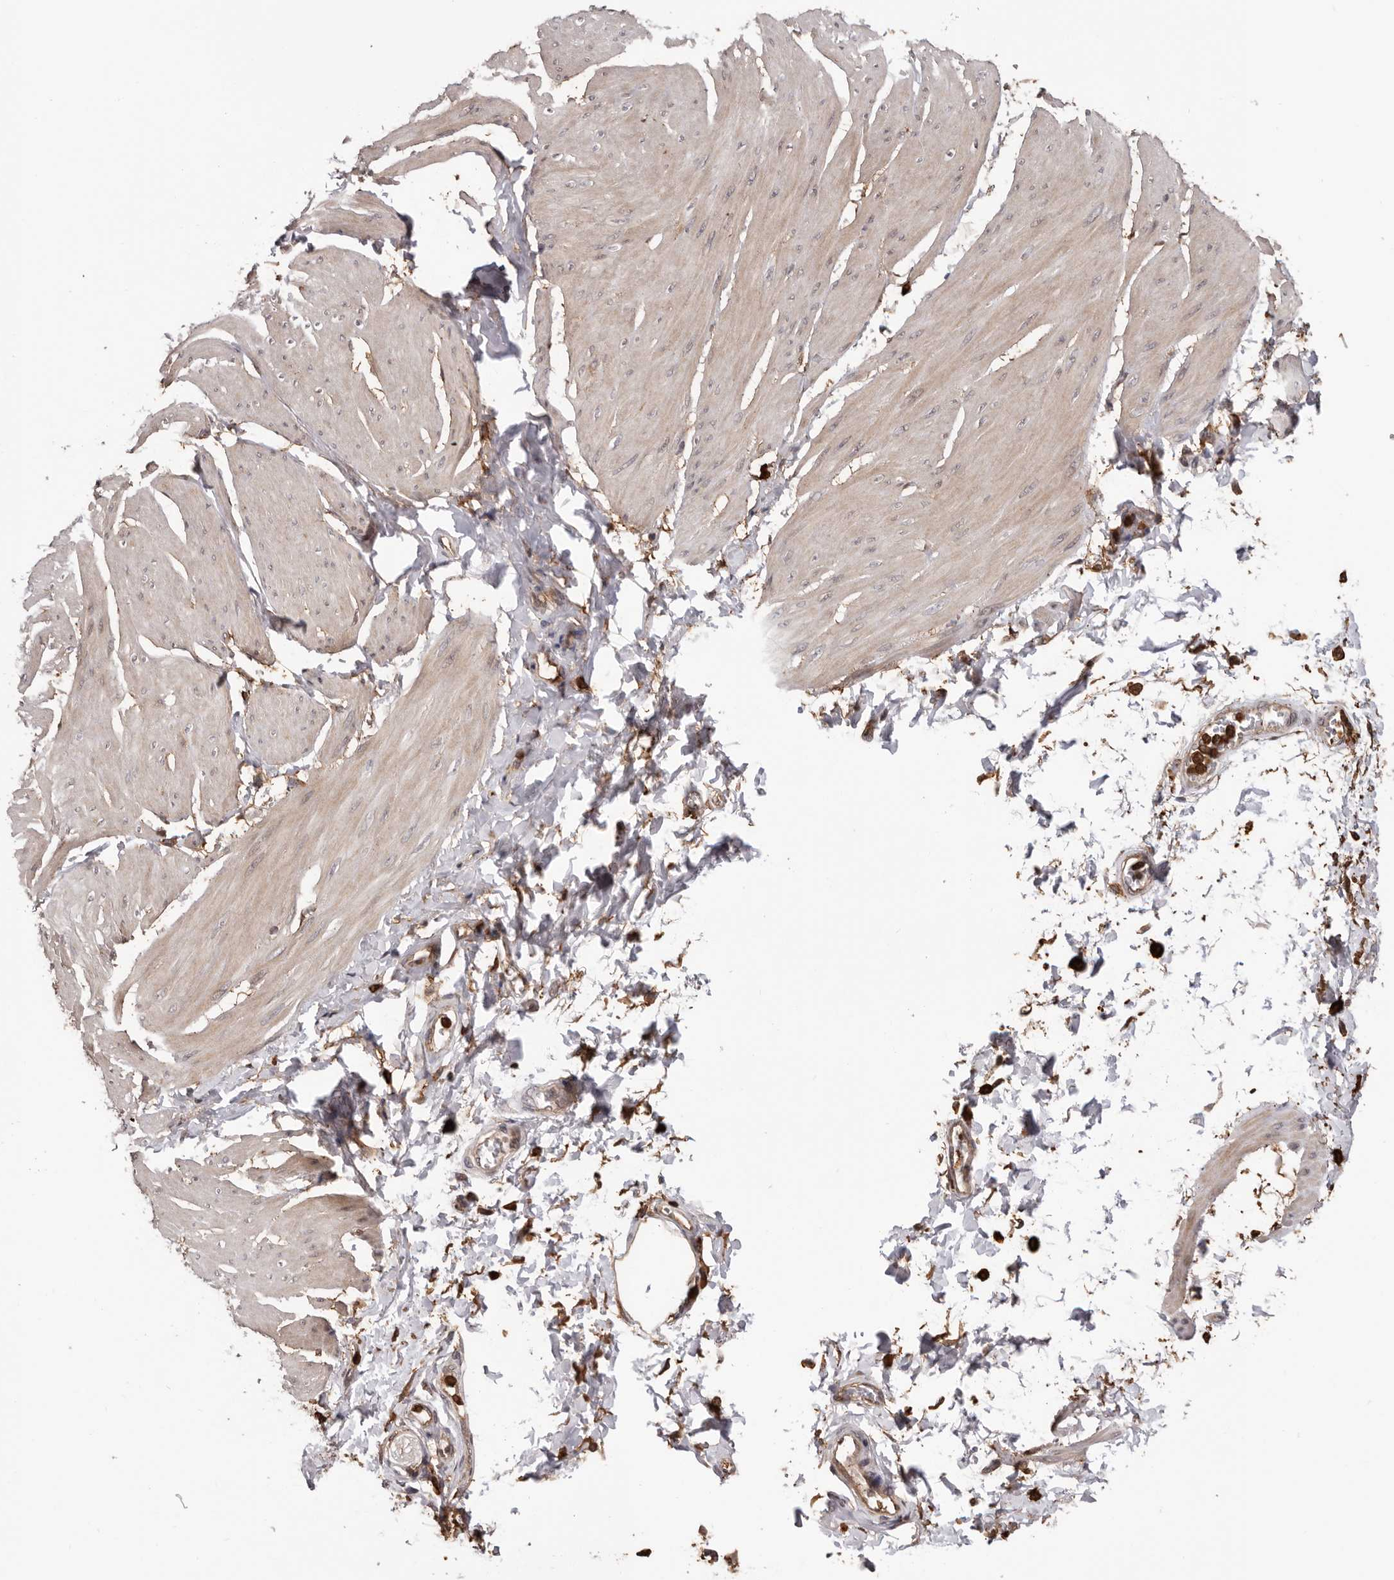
{"staining": {"intensity": "weak", "quantity": "25%-75%", "location": "cytoplasmic/membranous"}, "tissue": "smooth muscle", "cell_type": "Smooth muscle cells", "image_type": "normal", "snomed": [{"axis": "morphology", "description": "Urothelial carcinoma, High grade"}, {"axis": "topography", "description": "Urinary bladder"}], "caption": "High-magnification brightfield microscopy of benign smooth muscle stained with DAB (3,3'-diaminobenzidine) (brown) and counterstained with hematoxylin (blue). smooth muscle cells exhibit weak cytoplasmic/membranous positivity is identified in approximately25%-75% of cells. (DAB = brown stain, brightfield microscopy at high magnification).", "gene": "PRR12", "patient": {"sex": "male", "age": 46}}